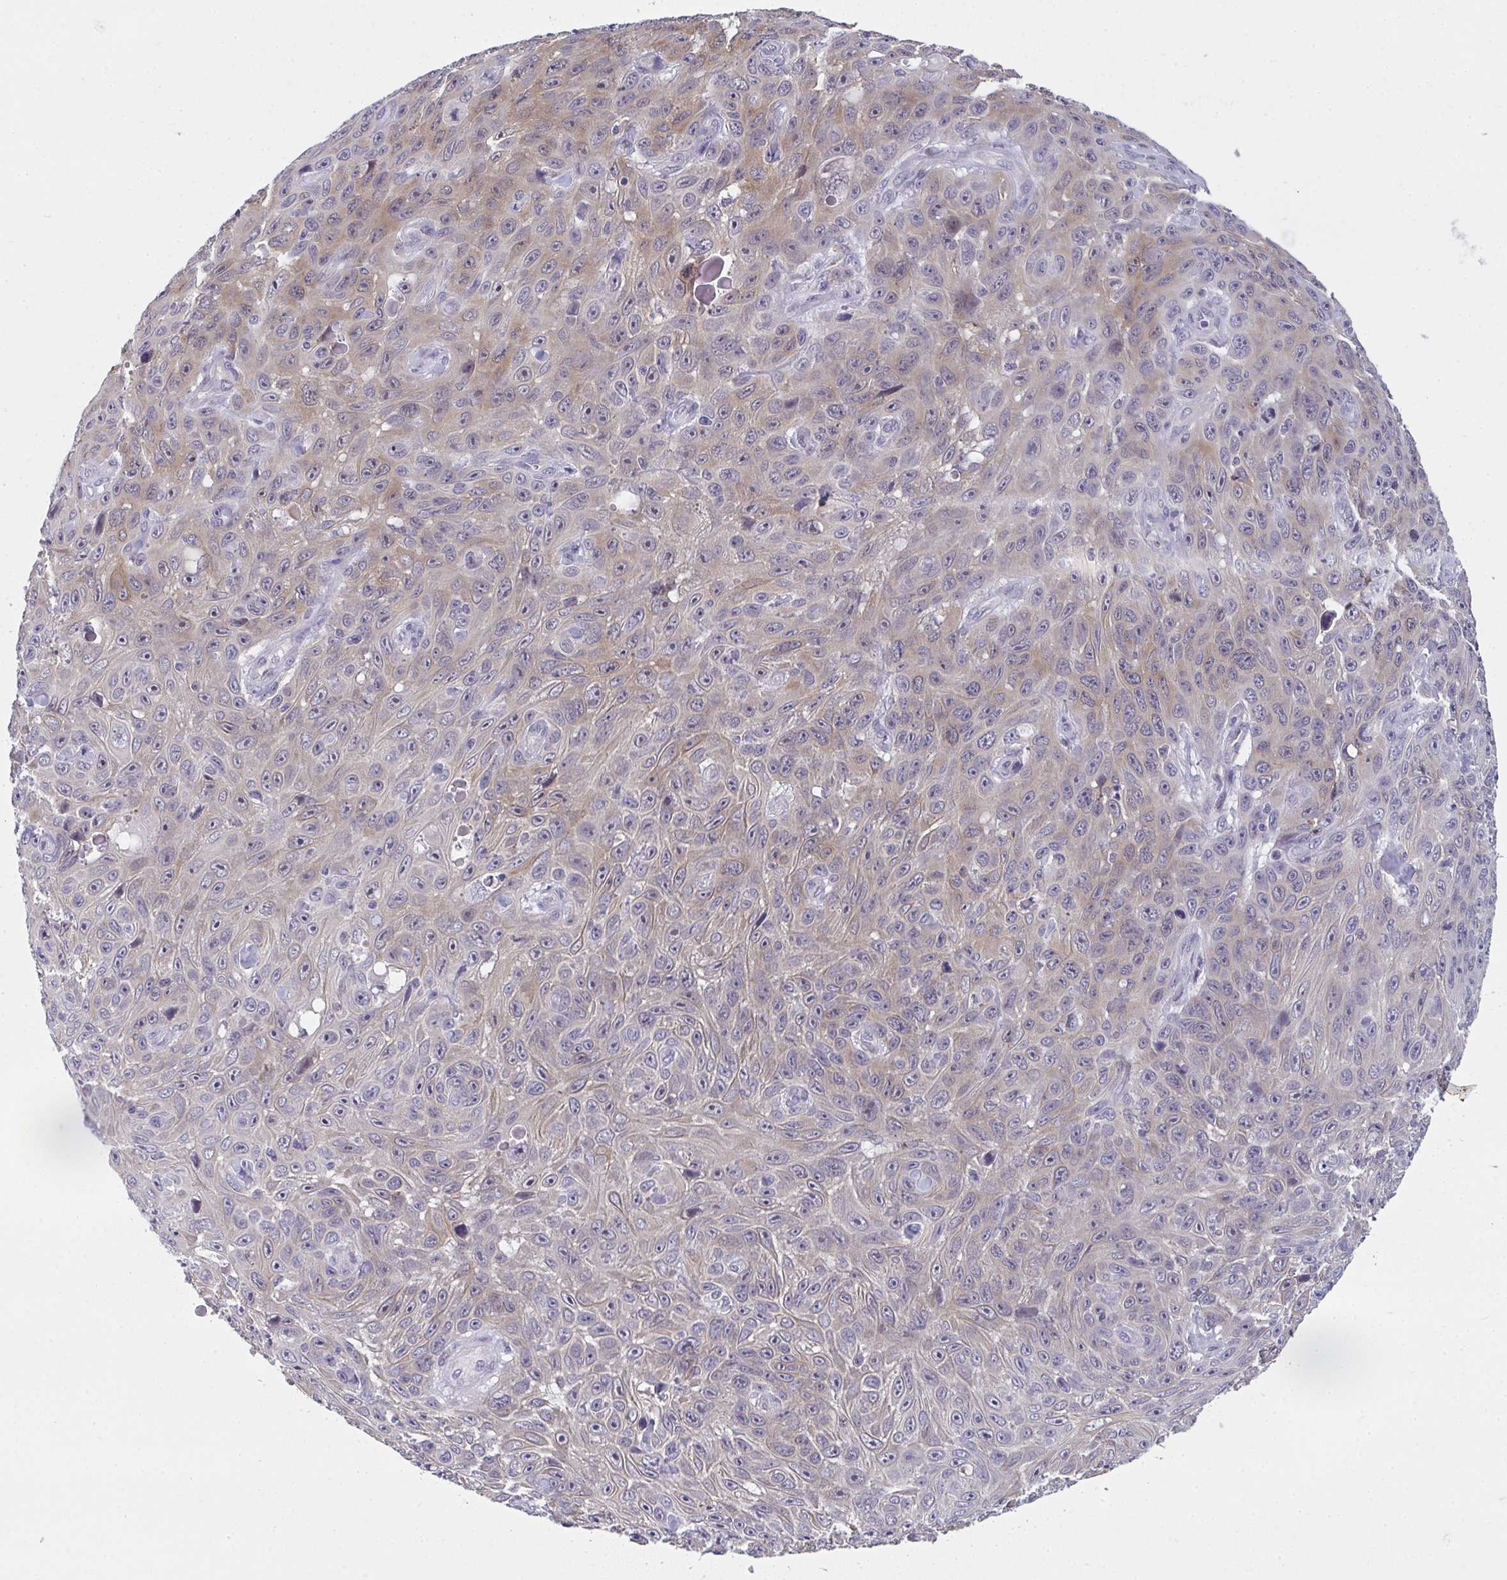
{"staining": {"intensity": "moderate", "quantity": "<25%", "location": "cytoplasmic/membranous,nuclear"}, "tissue": "skin cancer", "cell_type": "Tumor cells", "image_type": "cancer", "snomed": [{"axis": "morphology", "description": "Squamous cell carcinoma, NOS"}, {"axis": "topography", "description": "Skin"}], "caption": "Protein expression analysis of skin cancer (squamous cell carcinoma) exhibits moderate cytoplasmic/membranous and nuclear positivity in approximately <25% of tumor cells.", "gene": "RIOK1", "patient": {"sex": "male", "age": 82}}